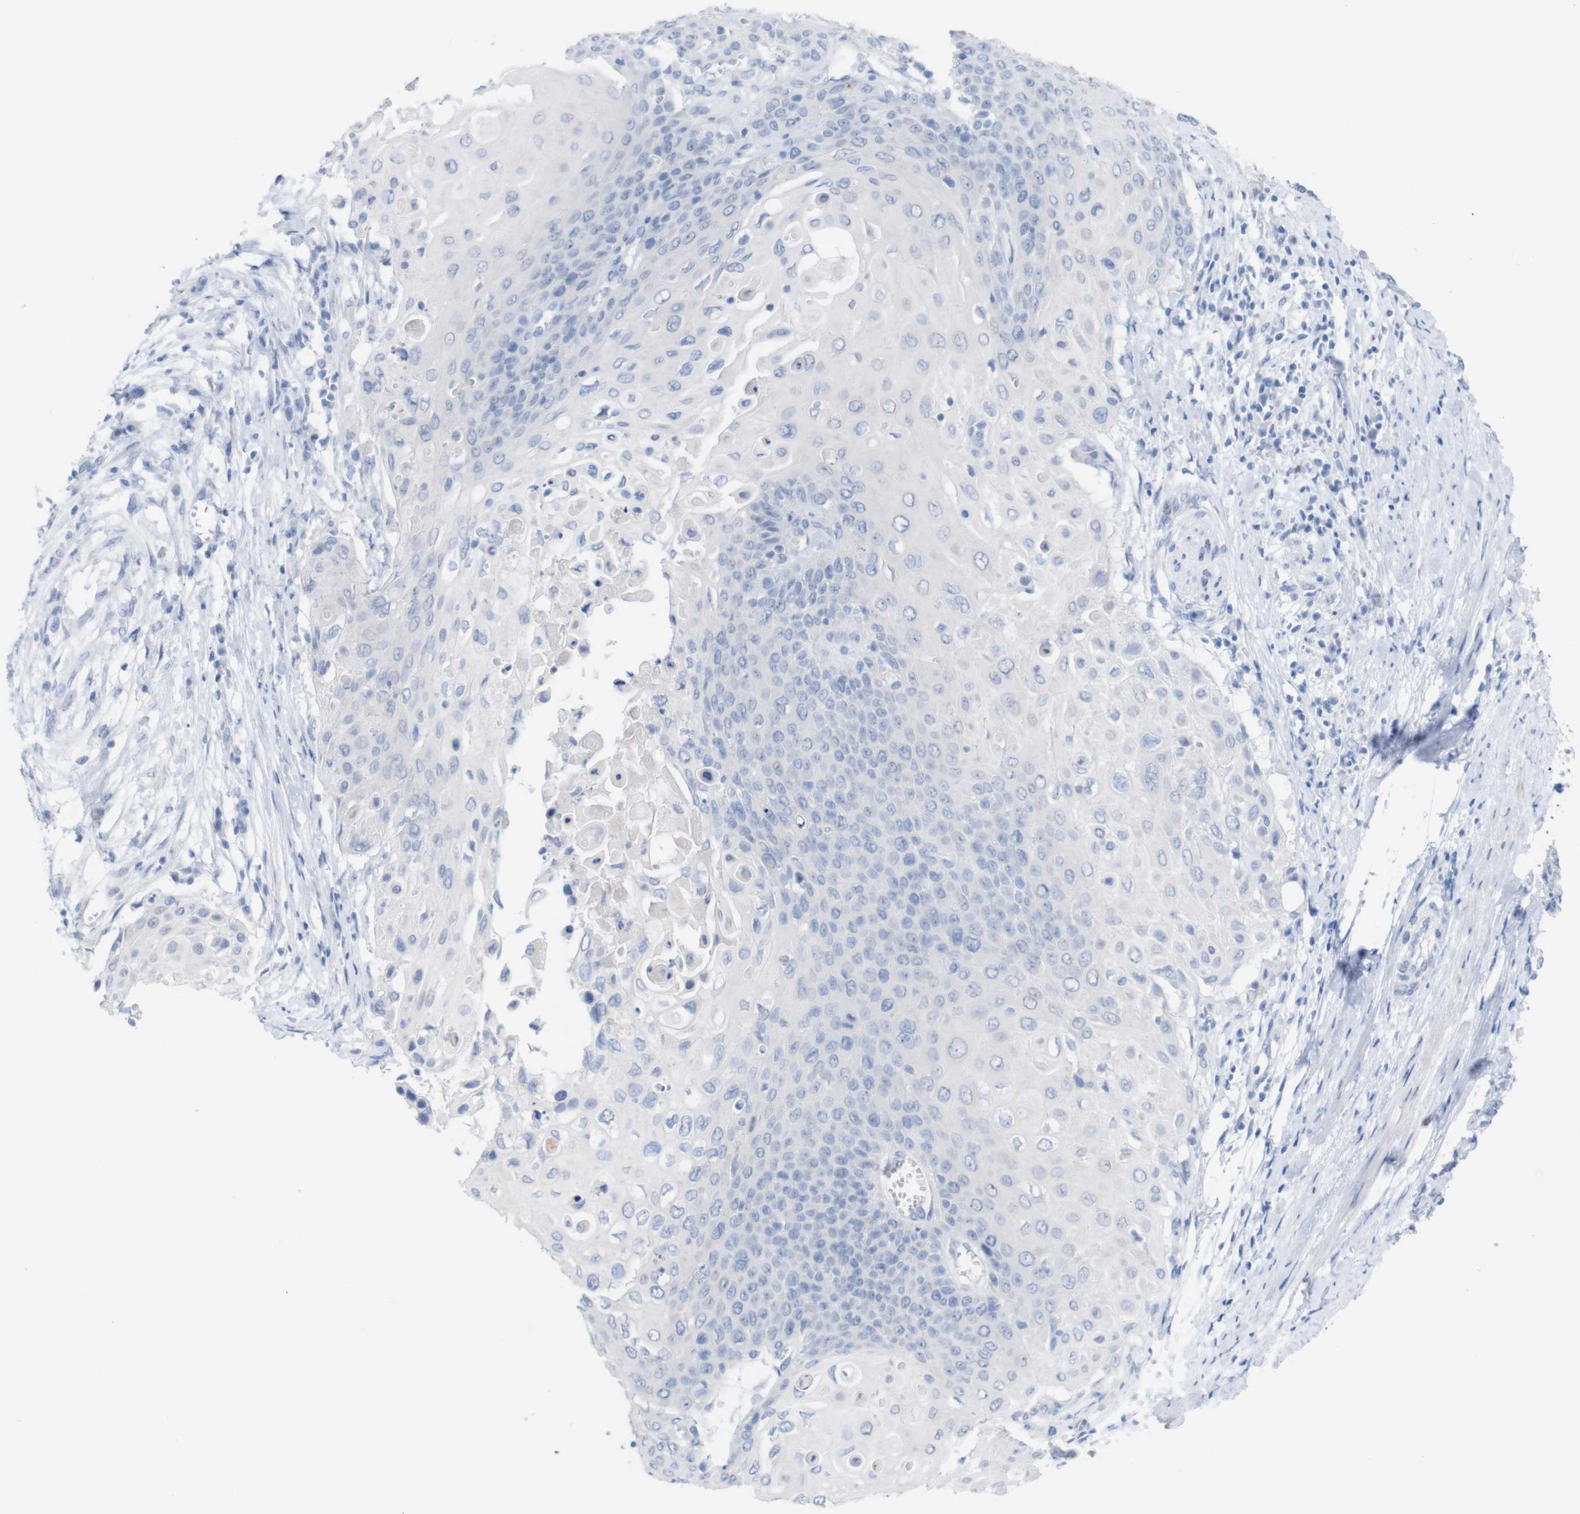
{"staining": {"intensity": "negative", "quantity": "none", "location": "none"}, "tissue": "cervical cancer", "cell_type": "Tumor cells", "image_type": "cancer", "snomed": [{"axis": "morphology", "description": "Squamous cell carcinoma, NOS"}, {"axis": "topography", "description": "Cervix"}], "caption": "Human cervical cancer stained for a protein using immunohistochemistry shows no staining in tumor cells.", "gene": "PNMA1", "patient": {"sex": "female", "age": 39}}